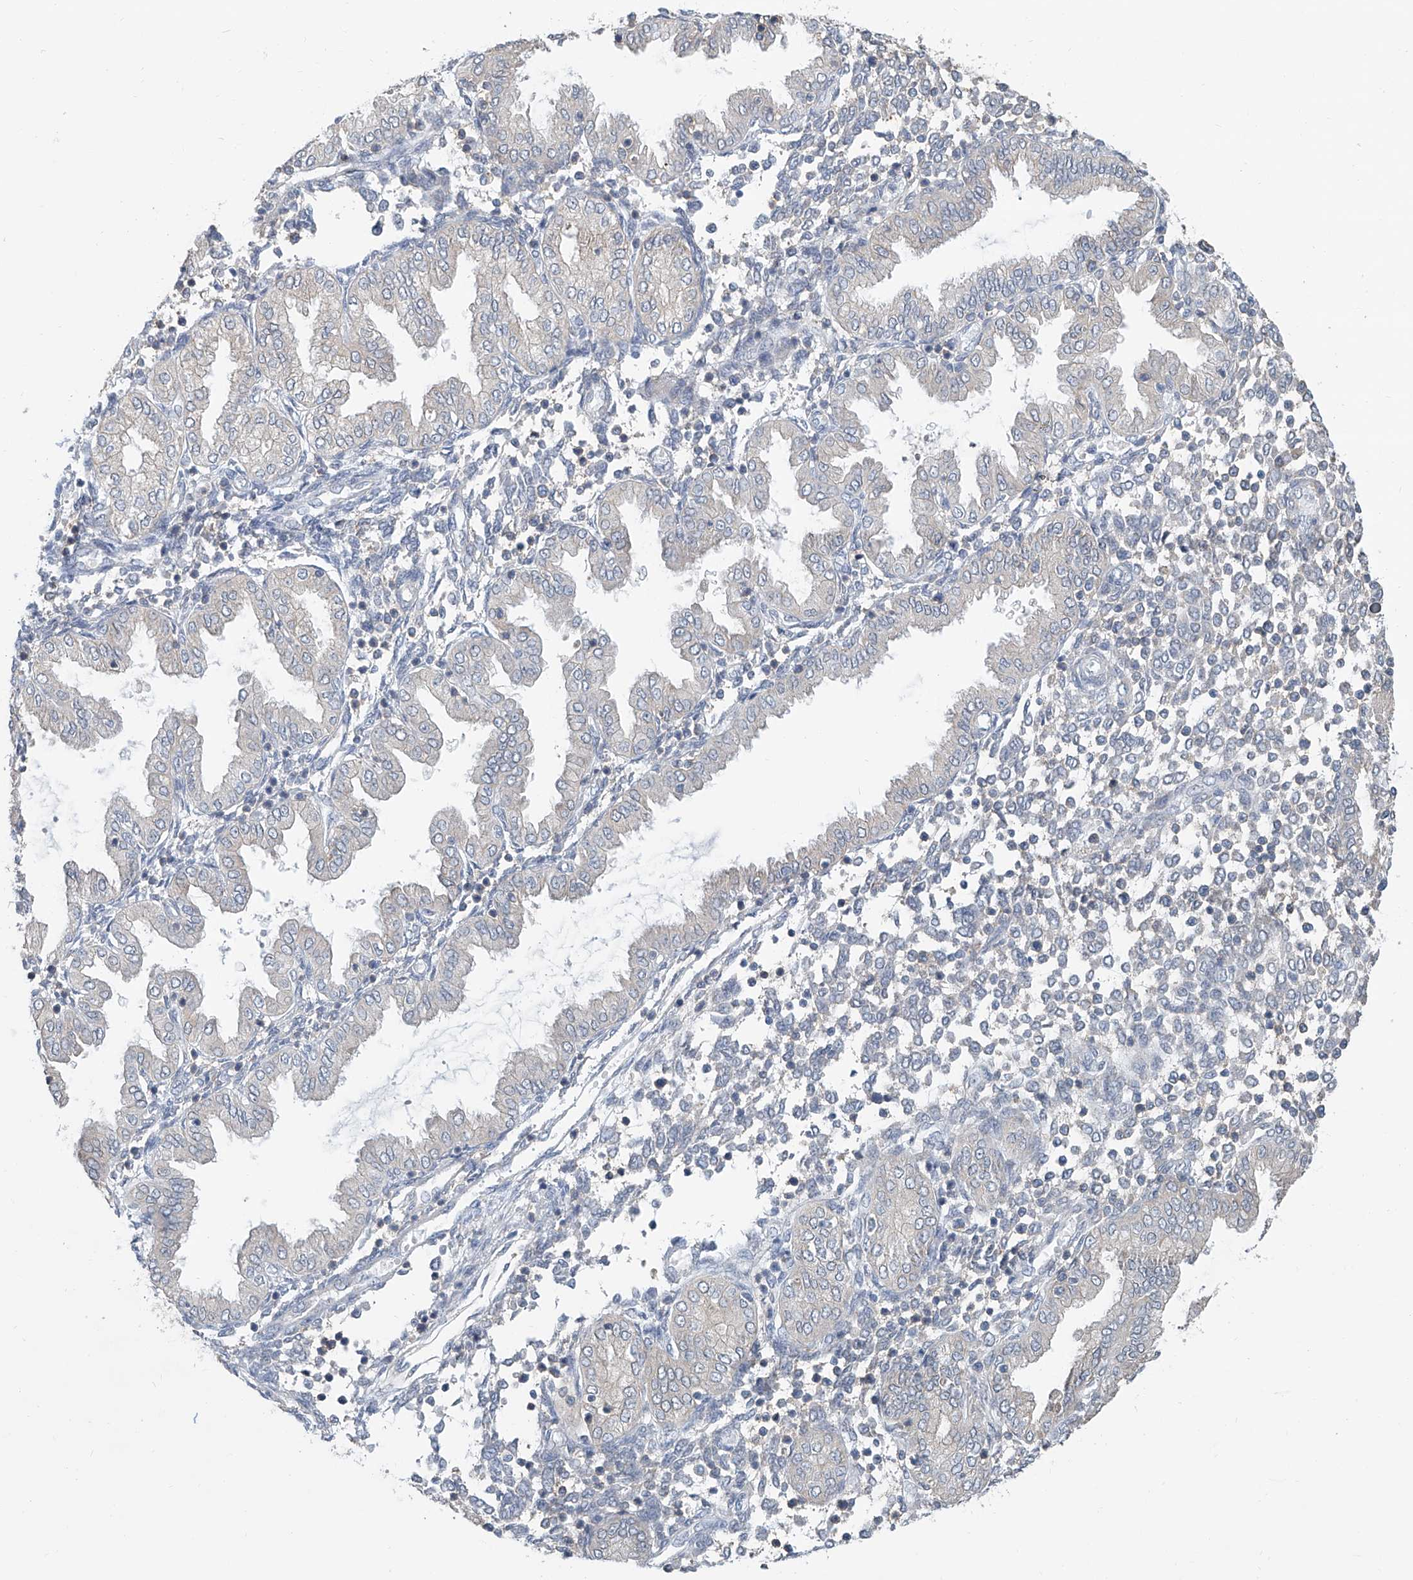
{"staining": {"intensity": "negative", "quantity": "none", "location": "none"}, "tissue": "endometrium", "cell_type": "Cells in endometrial stroma", "image_type": "normal", "snomed": [{"axis": "morphology", "description": "Normal tissue, NOS"}, {"axis": "topography", "description": "Endometrium"}], "caption": "Immunohistochemistry photomicrograph of unremarkable endometrium: human endometrium stained with DAB reveals no significant protein expression in cells in endometrial stroma.", "gene": "KCNK10", "patient": {"sex": "female", "age": 53}}